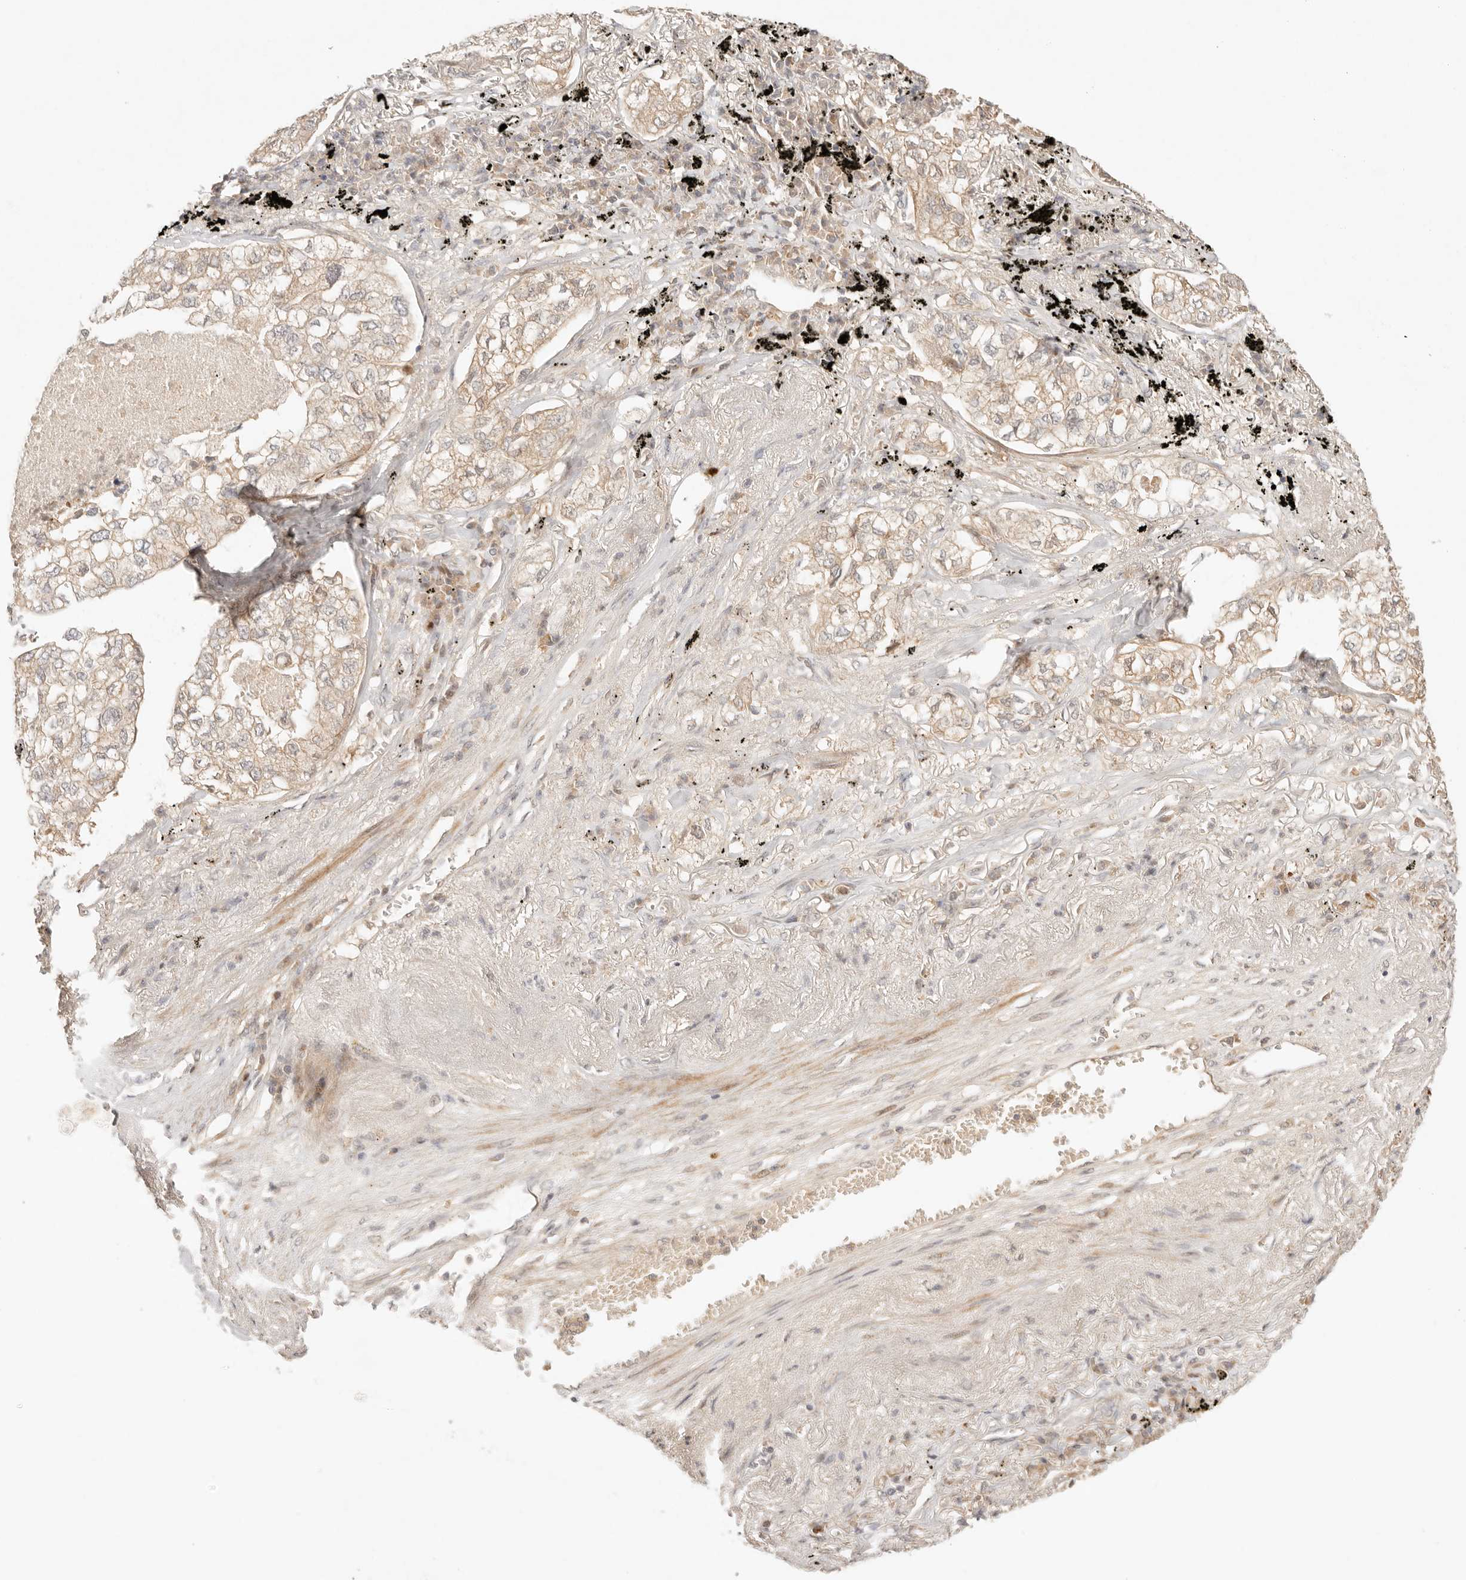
{"staining": {"intensity": "weak", "quantity": ">75%", "location": "cytoplasmic/membranous"}, "tissue": "lung cancer", "cell_type": "Tumor cells", "image_type": "cancer", "snomed": [{"axis": "morphology", "description": "Adenocarcinoma, NOS"}, {"axis": "topography", "description": "Lung"}], "caption": "Weak cytoplasmic/membranous protein expression is seen in about >75% of tumor cells in lung adenocarcinoma.", "gene": "PHLDA3", "patient": {"sex": "male", "age": 65}}